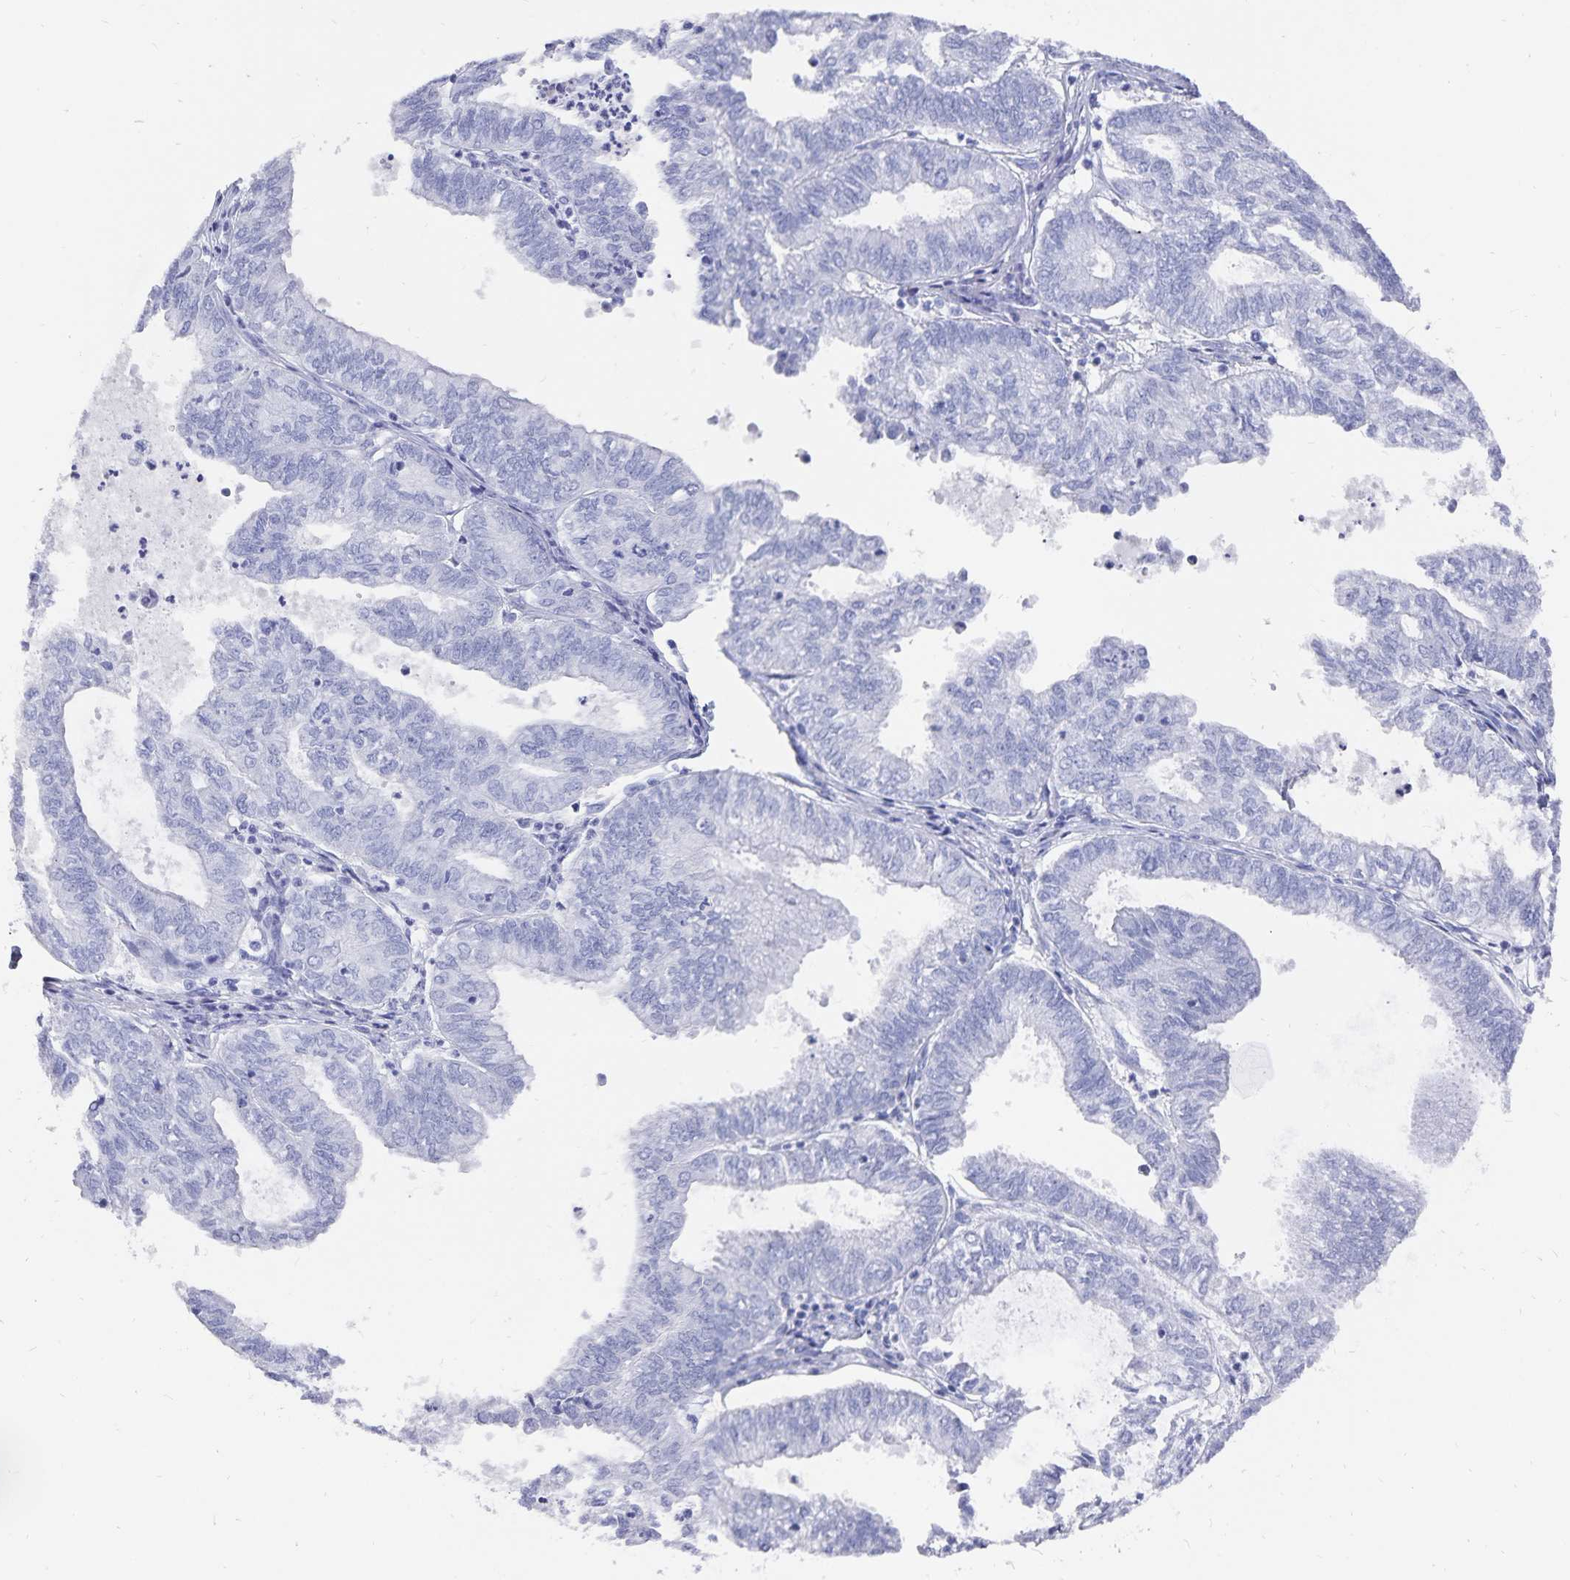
{"staining": {"intensity": "negative", "quantity": "none", "location": "none"}, "tissue": "ovarian cancer", "cell_type": "Tumor cells", "image_type": "cancer", "snomed": [{"axis": "morphology", "description": "Carcinoma, endometroid"}, {"axis": "topography", "description": "Ovary"}], "caption": "The histopathology image shows no staining of tumor cells in ovarian endometroid carcinoma. (Brightfield microscopy of DAB (3,3'-diaminobenzidine) immunohistochemistry at high magnification).", "gene": "ADH1A", "patient": {"sex": "female", "age": 64}}